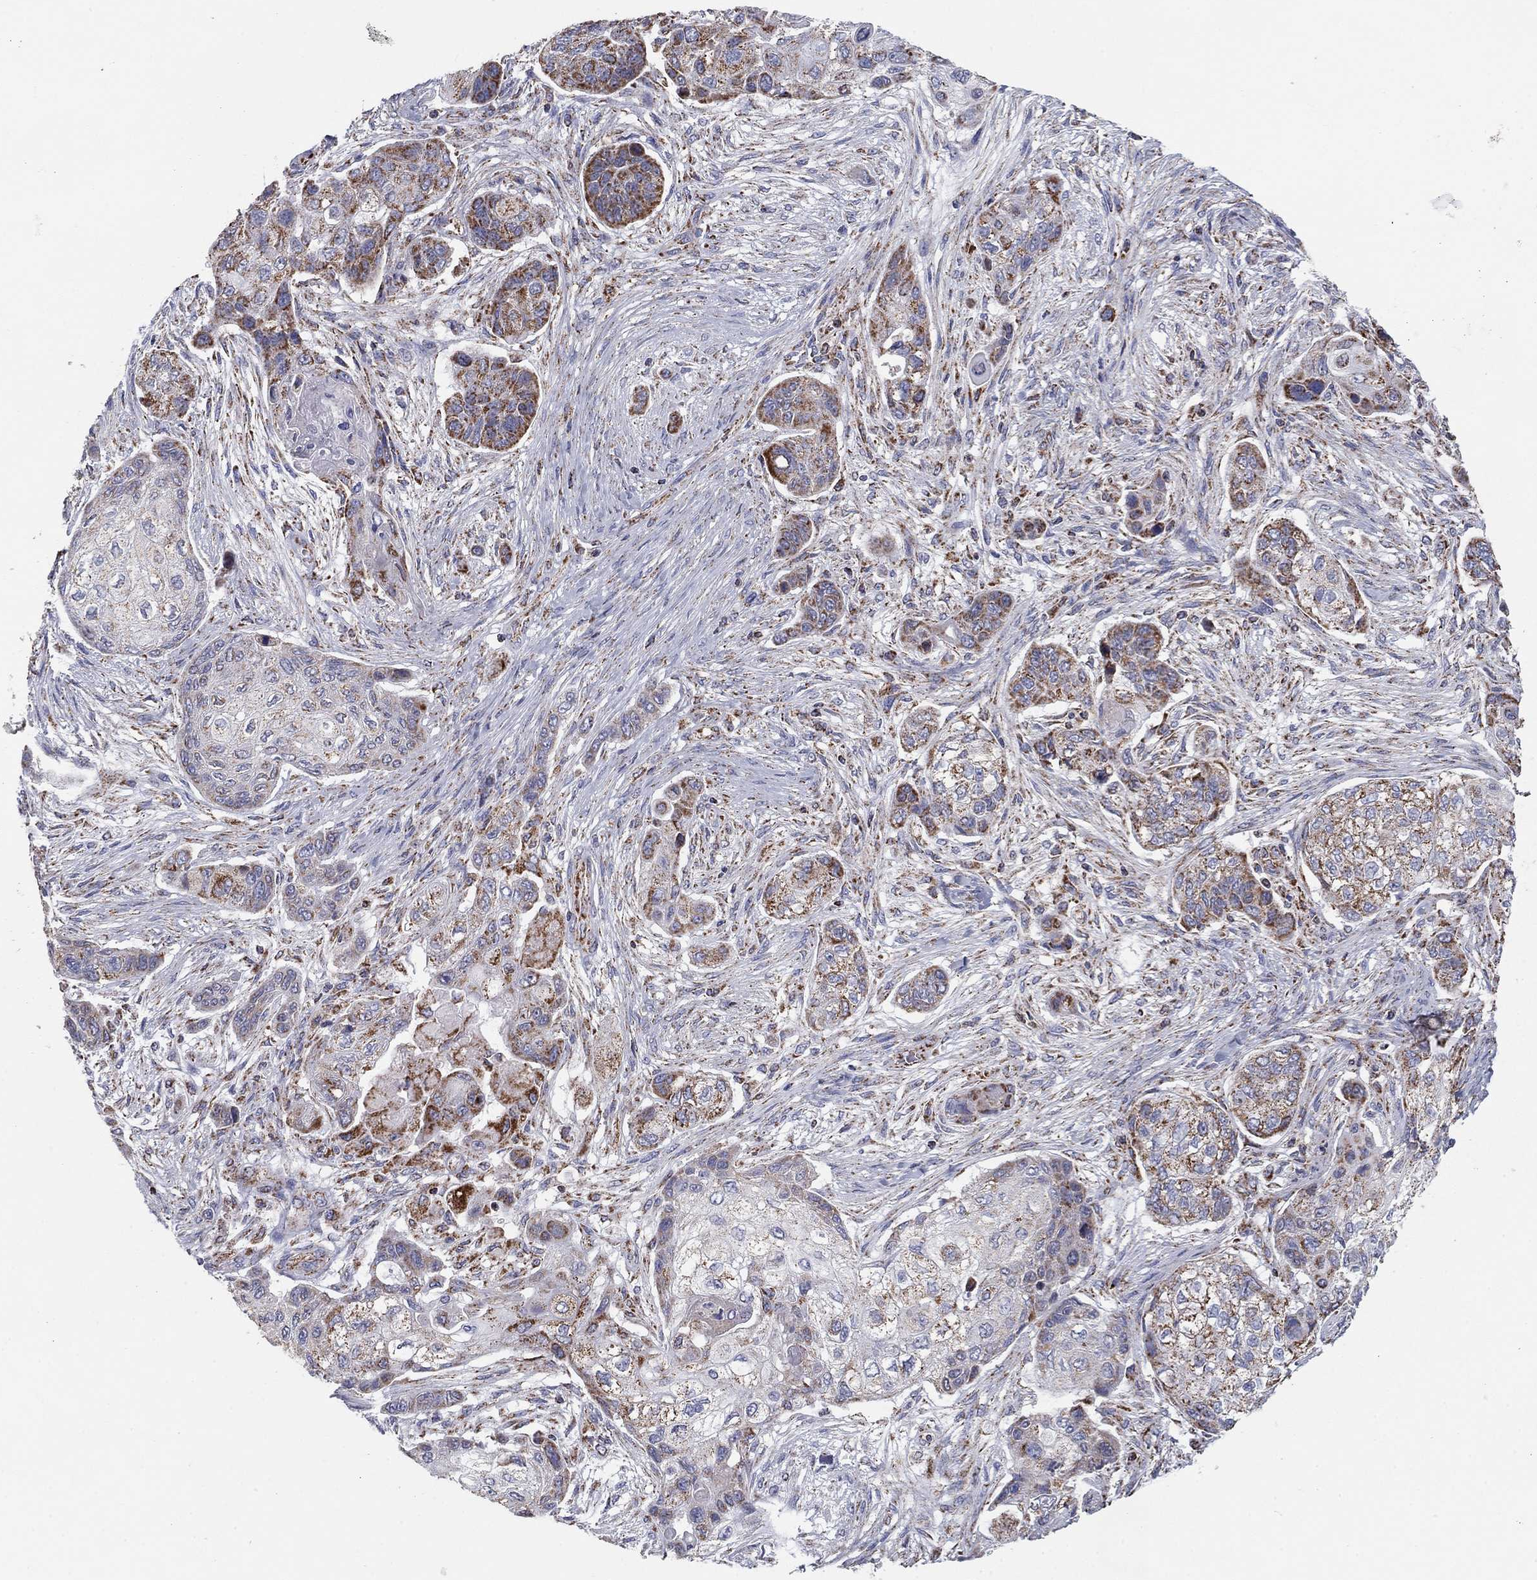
{"staining": {"intensity": "moderate", "quantity": "25%-75%", "location": "cytoplasmic/membranous"}, "tissue": "lung cancer", "cell_type": "Tumor cells", "image_type": "cancer", "snomed": [{"axis": "morphology", "description": "Squamous cell carcinoma, NOS"}, {"axis": "topography", "description": "Lung"}], "caption": "Protein staining of squamous cell carcinoma (lung) tissue demonstrates moderate cytoplasmic/membranous staining in about 25%-75% of tumor cells.", "gene": "NDUFV1", "patient": {"sex": "male", "age": 69}}